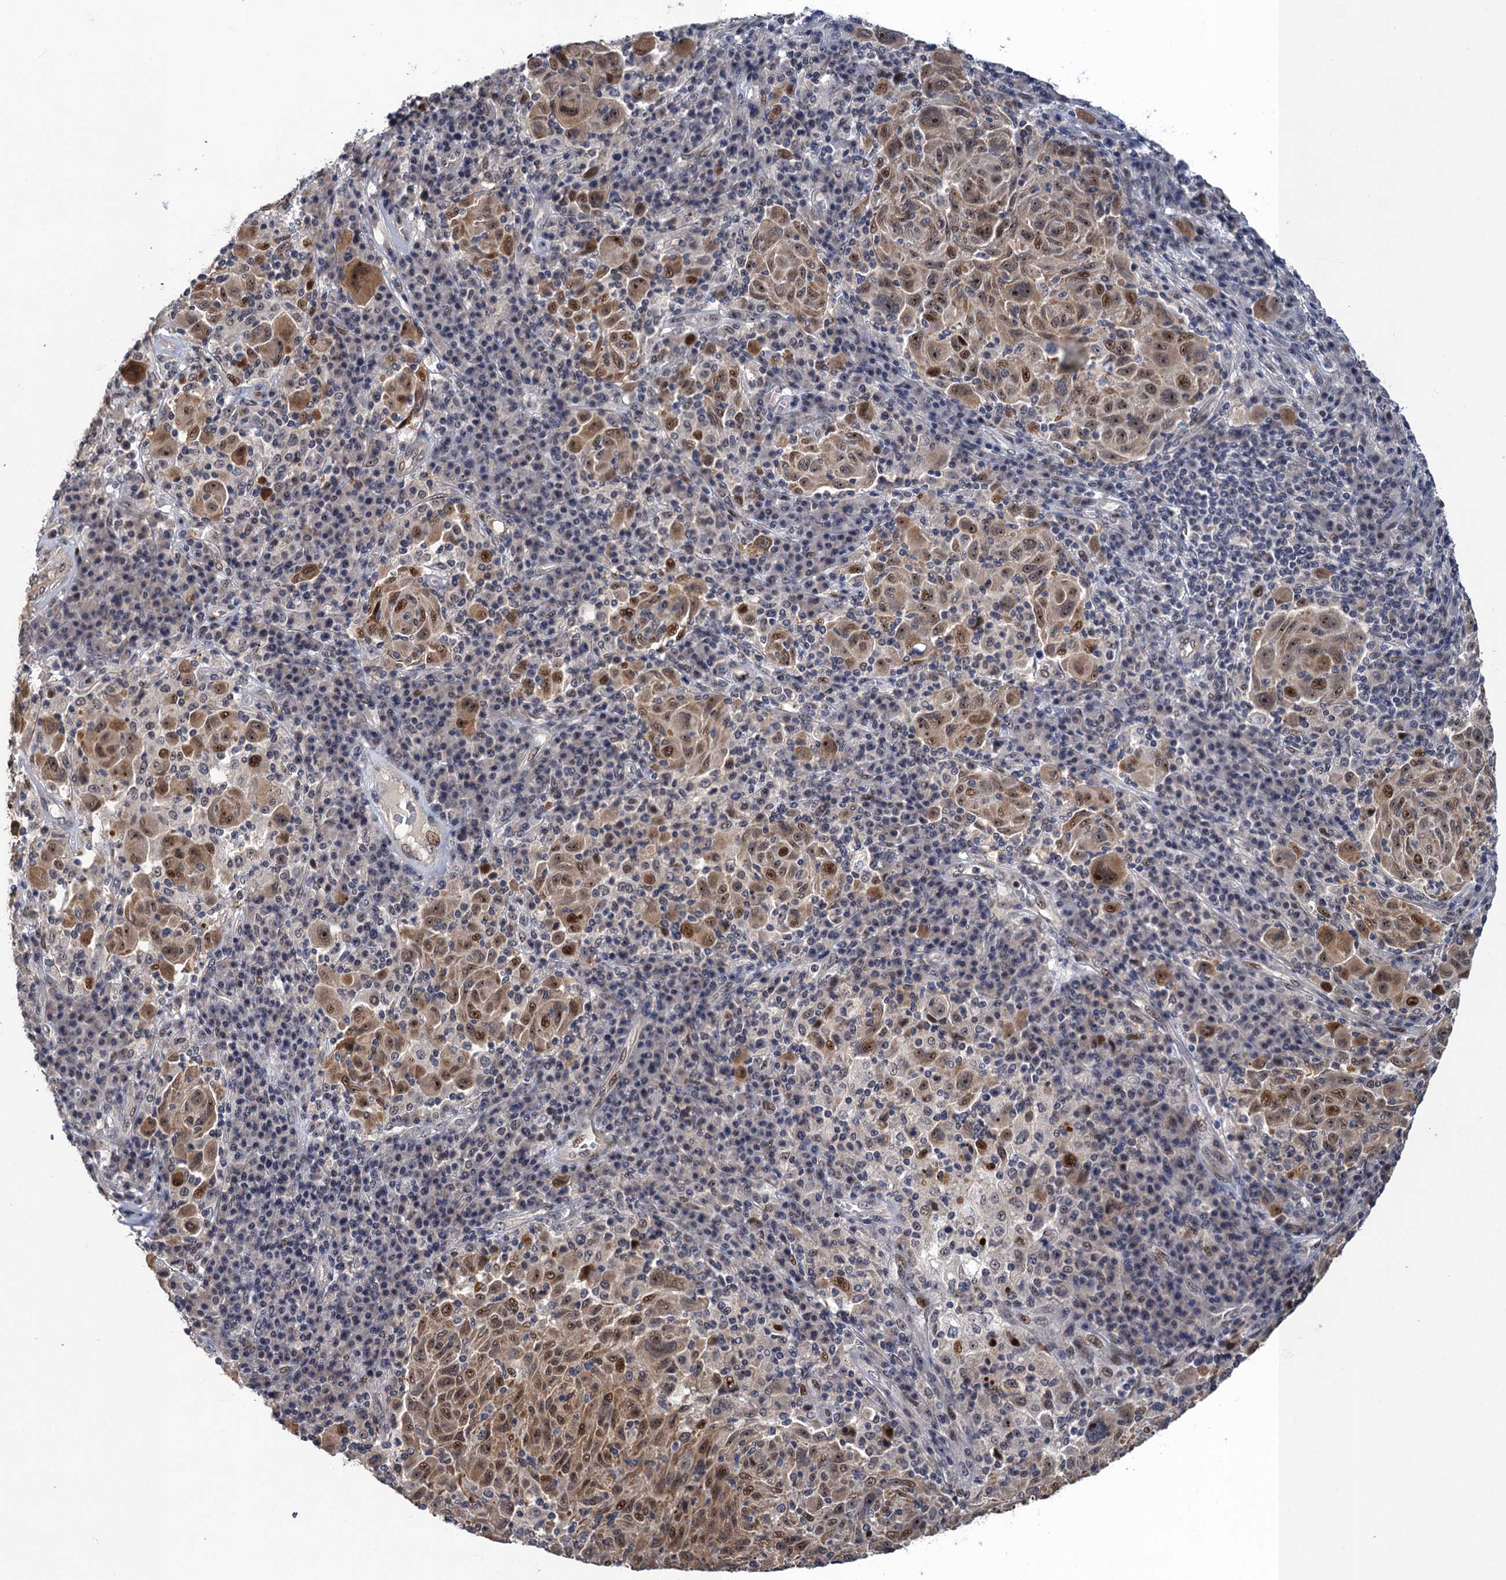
{"staining": {"intensity": "moderate", "quantity": "25%-75%", "location": "cytoplasmic/membranous,nuclear"}, "tissue": "melanoma", "cell_type": "Tumor cells", "image_type": "cancer", "snomed": [{"axis": "morphology", "description": "Malignant melanoma, NOS"}, {"axis": "topography", "description": "Skin"}], "caption": "Human melanoma stained with a brown dye exhibits moderate cytoplasmic/membranous and nuclear positive positivity in about 25%-75% of tumor cells.", "gene": "ZAR1L", "patient": {"sex": "male", "age": 53}}